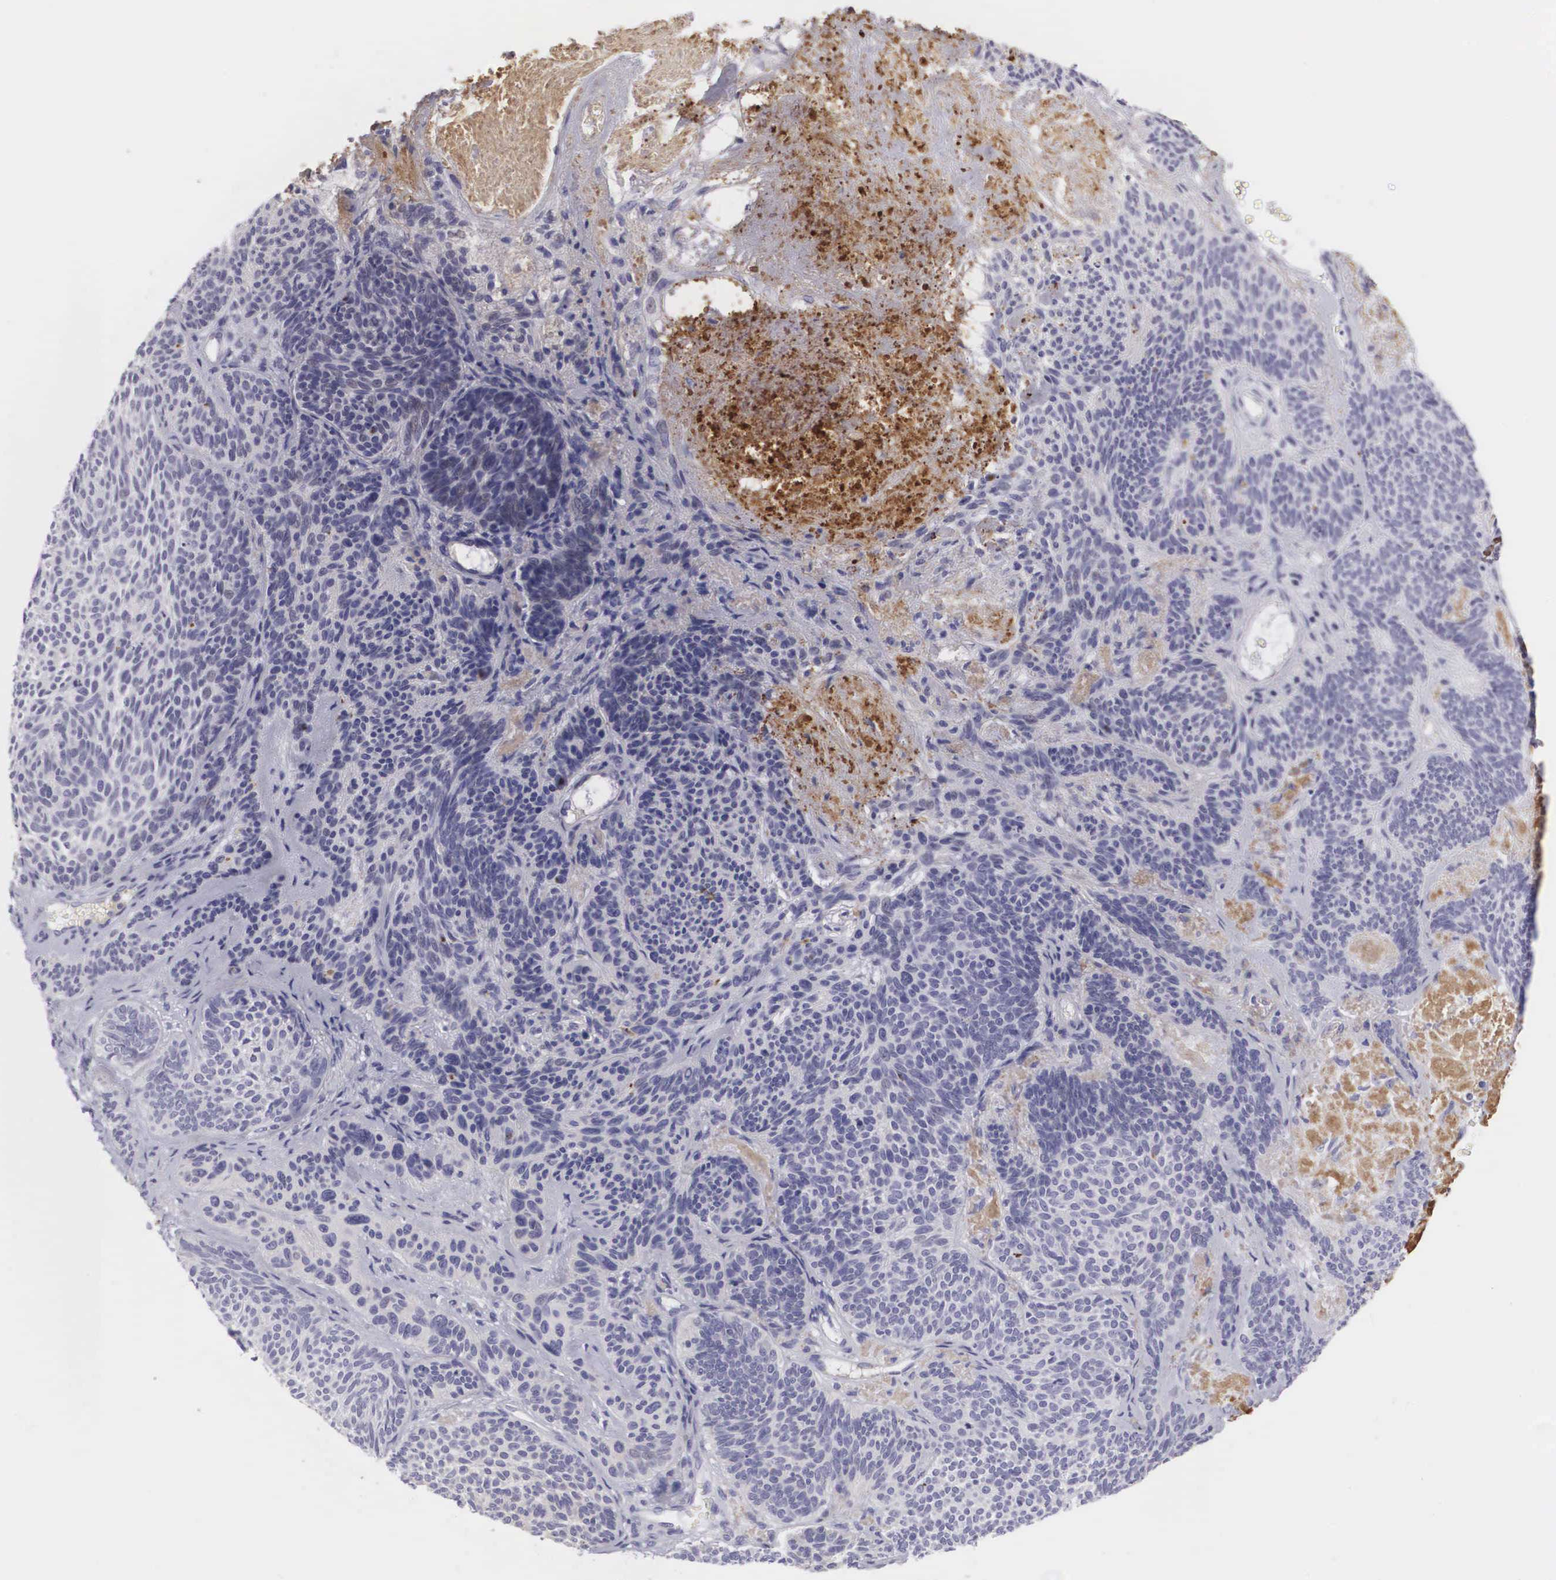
{"staining": {"intensity": "negative", "quantity": "none", "location": "none"}, "tissue": "skin cancer", "cell_type": "Tumor cells", "image_type": "cancer", "snomed": [{"axis": "morphology", "description": "Basal cell carcinoma"}, {"axis": "topography", "description": "Skin"}], "caption": "IHC histopathology image of neoplastic tissue: human basal cell carcinoma (skin) stained with DAB (3,3'-diaminobenzidine) exhibits no significant protein expression in tumor cells.", "gene": "CLU", "patient": {"sex": "male", "age": 84}}